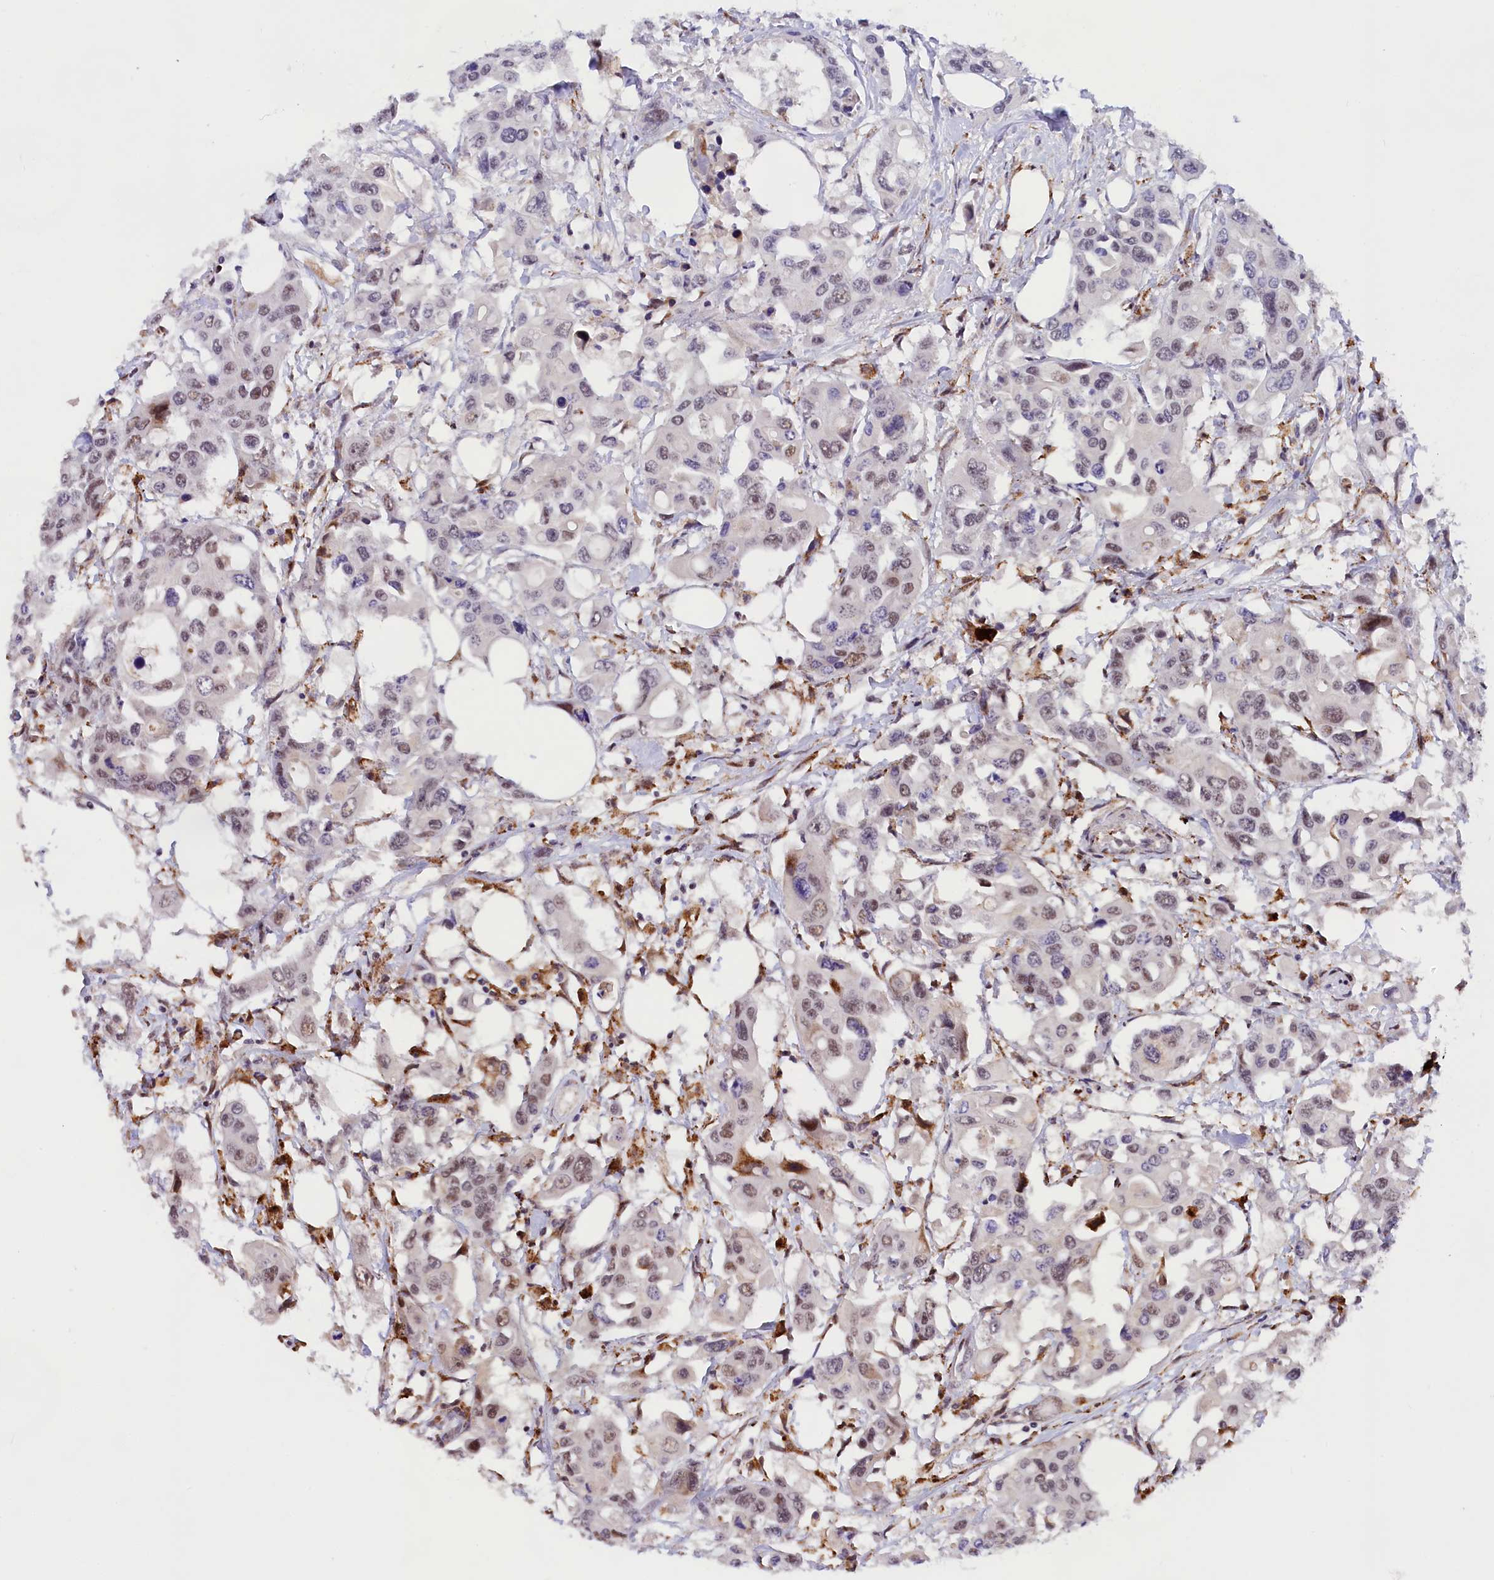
{"staining": {"intensity": "weak", "quantity": "25%-75%", "location": "nuclear"}, "tissue": "colorectal cancer", "cell_type": "Tumor cells", "image_type": "cancer", "snomed": [{"axis": "morphology", "description": "Adenocarcinoma, NOS"}, {"axis": "topography", "description": "Colon"}], "caption": "The micrograph exhibits a brown stain indicating the presence of a protein in the nuclear of tumor cells in adenocarcinoma (colorectal).", "gene": "FBXO45", "patient": {"sex": "male", "age": 77}}